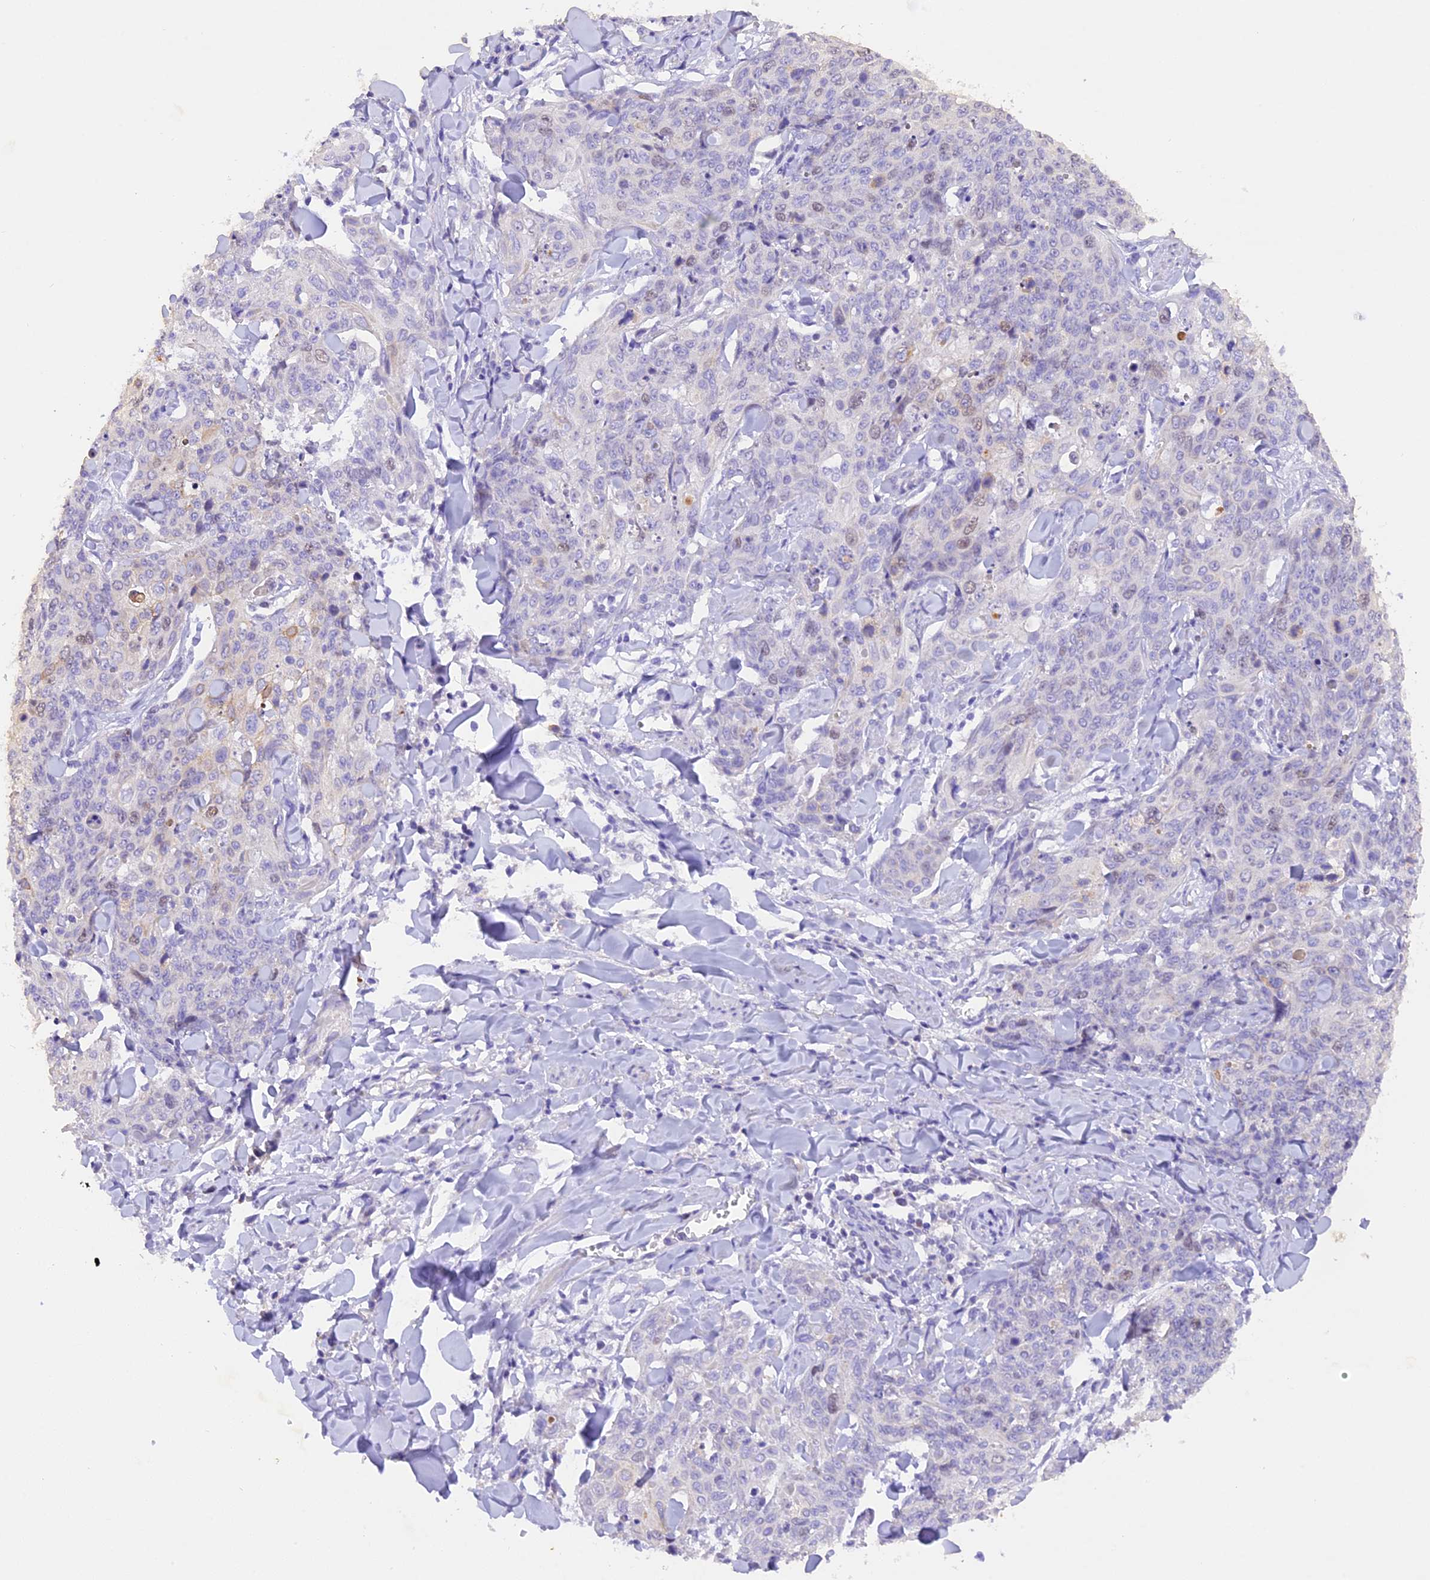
{"staining": {"intensity": "weak", "quantity": "<25%", "location": "nuclear"}, "tissue": "skin cancer", "cell_type": "Tumor cells", "image_type": "cancer", "snomed": [{"axis": "morphology", "description": "Squamous cell carcinoma, NOS"}, {"axis": "topography", "description": "Skin"}, {"axis": "topography", "description": "Vulva"}], "caption": "High magnification brightfield microscopy of skin cancer (squamous cell carcinoma) stained with DAB (3,3'-diaminobenzidine) (brown) and counterstained with hematoxylin (blue): tumor cells show no significant expression. The staining was performed using DAB (3,3'-diaminobenzidine) to visualize the protein expression in brown, while the nuclei were stained in blue with hematoxylin (Magnification: 20x).", "gene": "PKIA", "patient": {"sex": "female", "age": 85}}